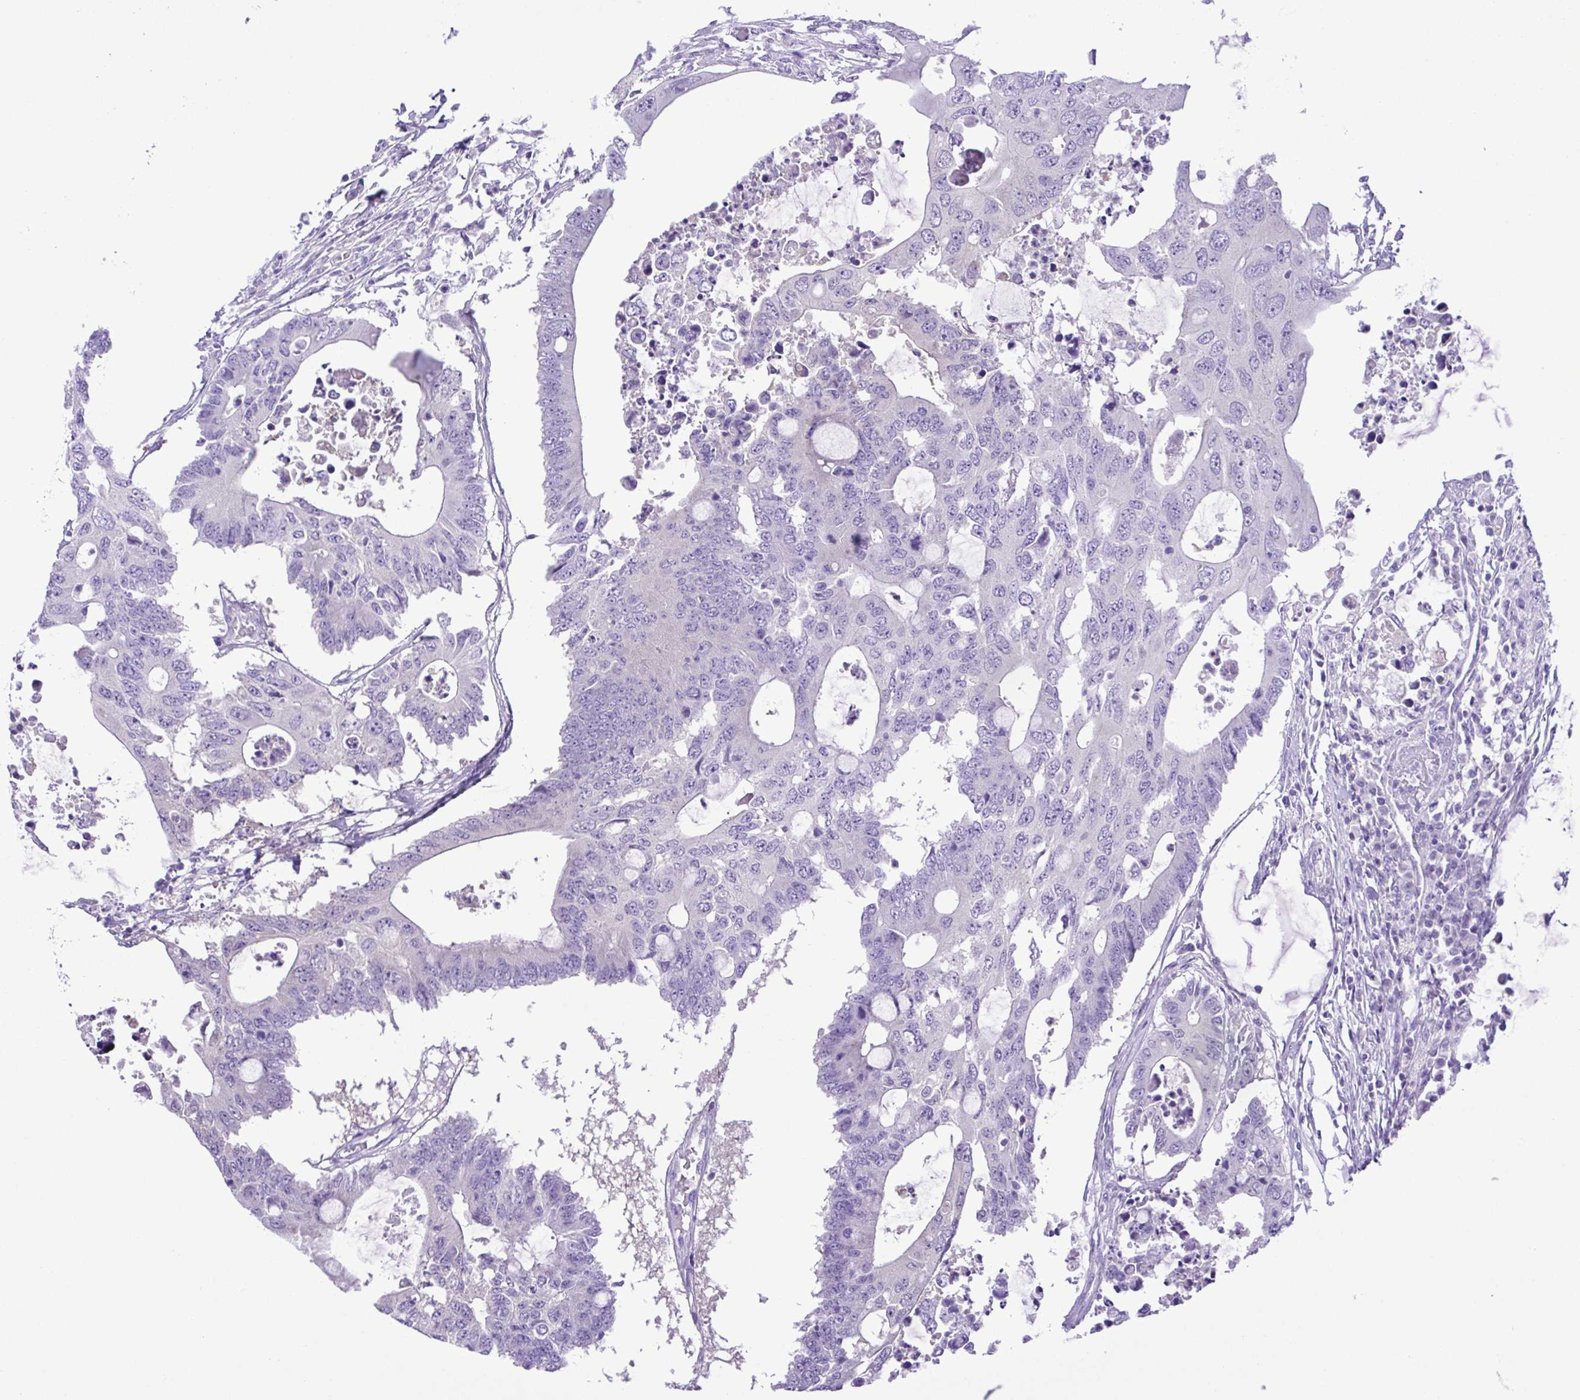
{"staining": {"intensity": "negative", "quantity": "none", "location": "none"}, "tissue": "colorectal cancer", "cell_type": "Tumor cells", "image_type": "cancer", "snomed": [{"axis": "morphology", "description": "Adenocarcinoma, NOS"}, {"axis": "topography", "description": "Colon"}], "caption": "Immunohistochemistry (IHC) image of neoplastic tissue: human adenocarcinoma (colorectal) stained with DAB displays no significant protein expression in tumor cells.", "gene": "SYT1", "patient": {"sex": "male", "age": 71}}